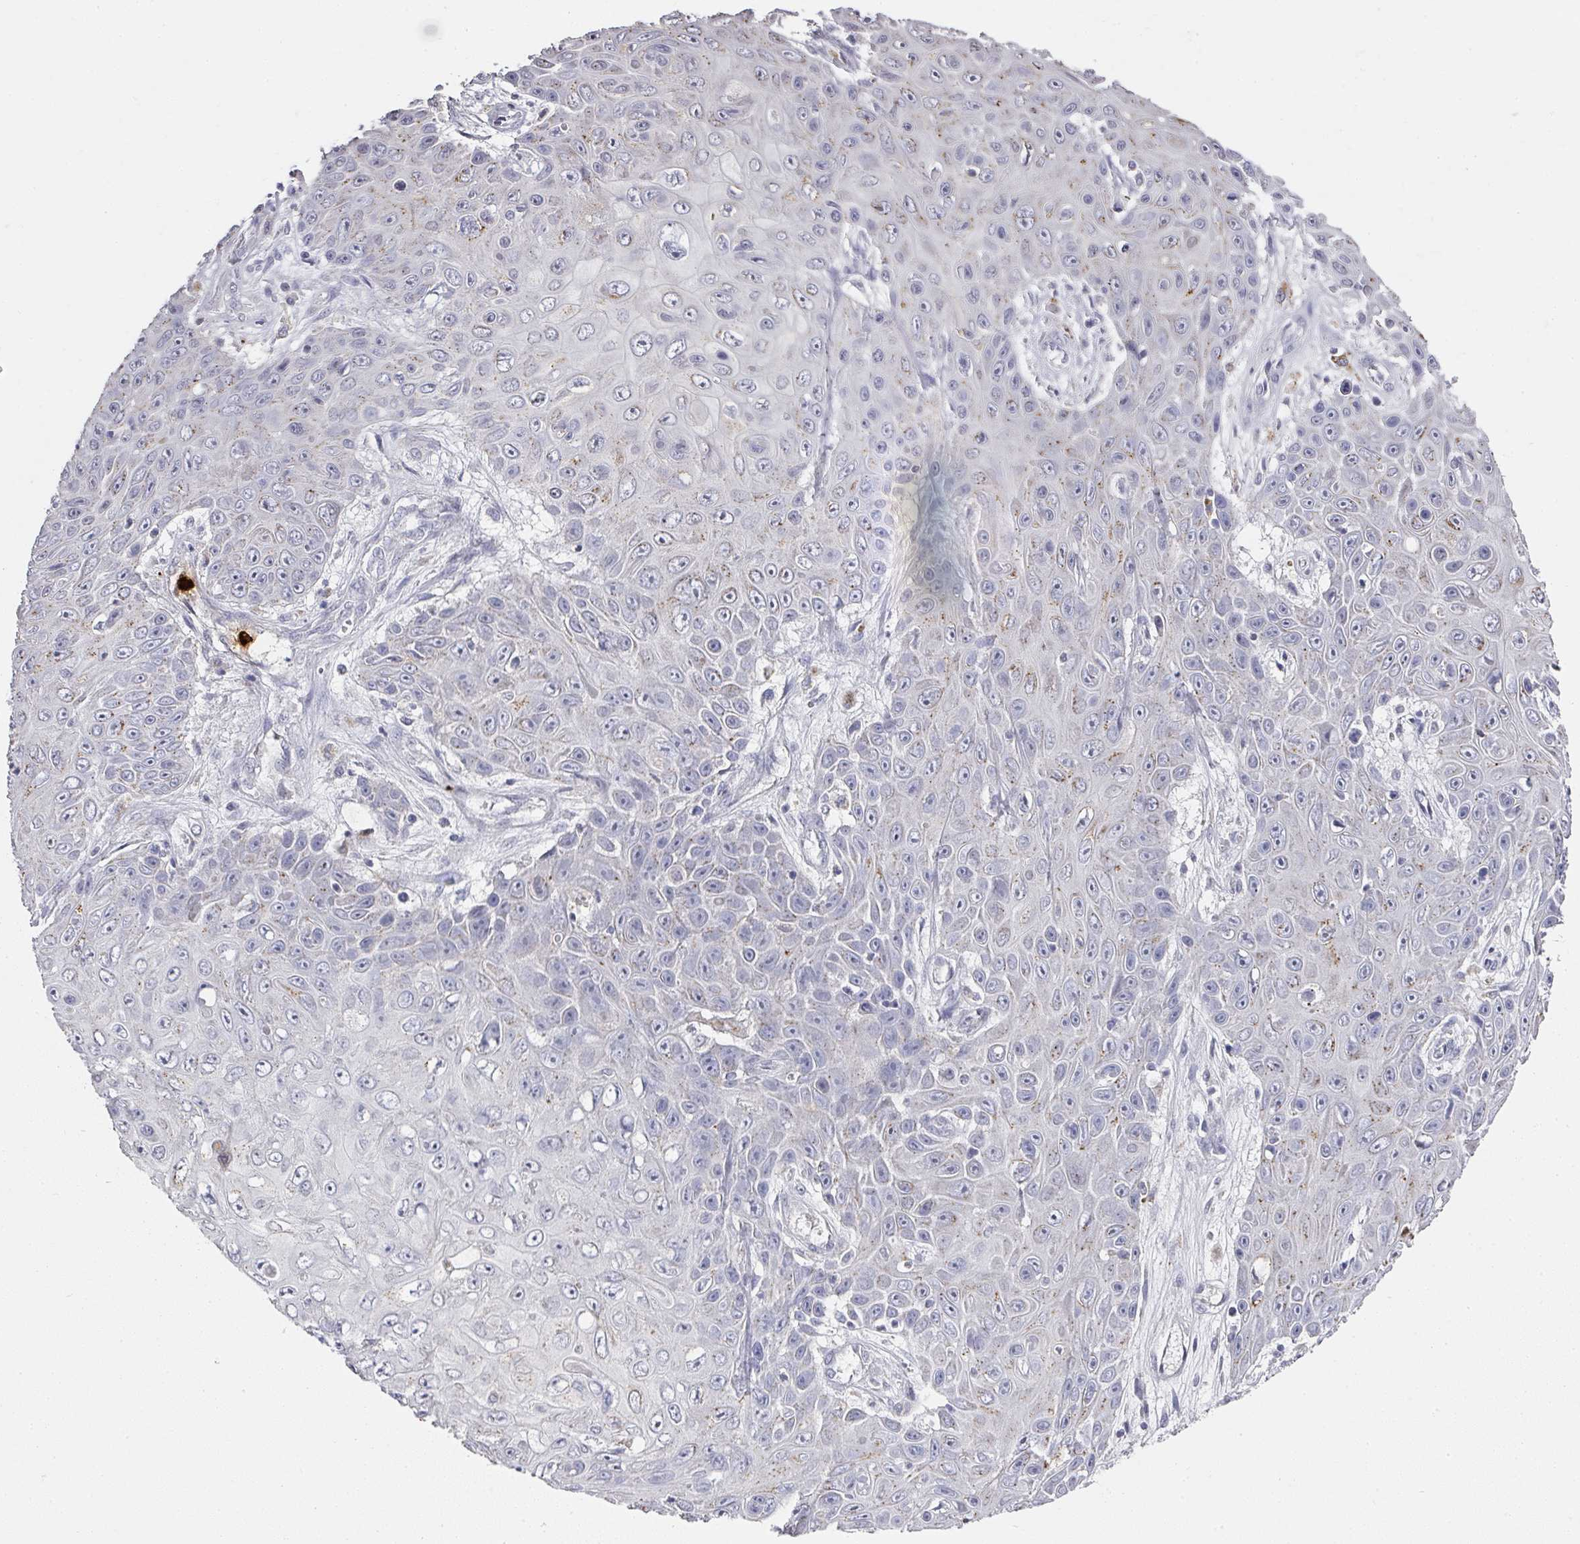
{"staining": {"intensity": "weak", "quantity": "25%-75%", "location": "cytoplasmic/membranous"}, "tissue": "skin cancer", "cell_type": "Tumor cells", "image_type": "cancer", "snomed": [{"axis": "morphology", "description": "Squamous cell carcinoma, NOS"}, {"axis": "topography", "description": "Skin"}], "caption": "This image exhibits skin squamous cell carcinoma stained with immunohistochemistry to label a protein in brown. The cytoplasmic/membranous of tumor cells show weak positivity for the protein. Nuclei are counter-stained blue.", "gene": "CAMP", "patient": {"sex": "male", "age": 82}}